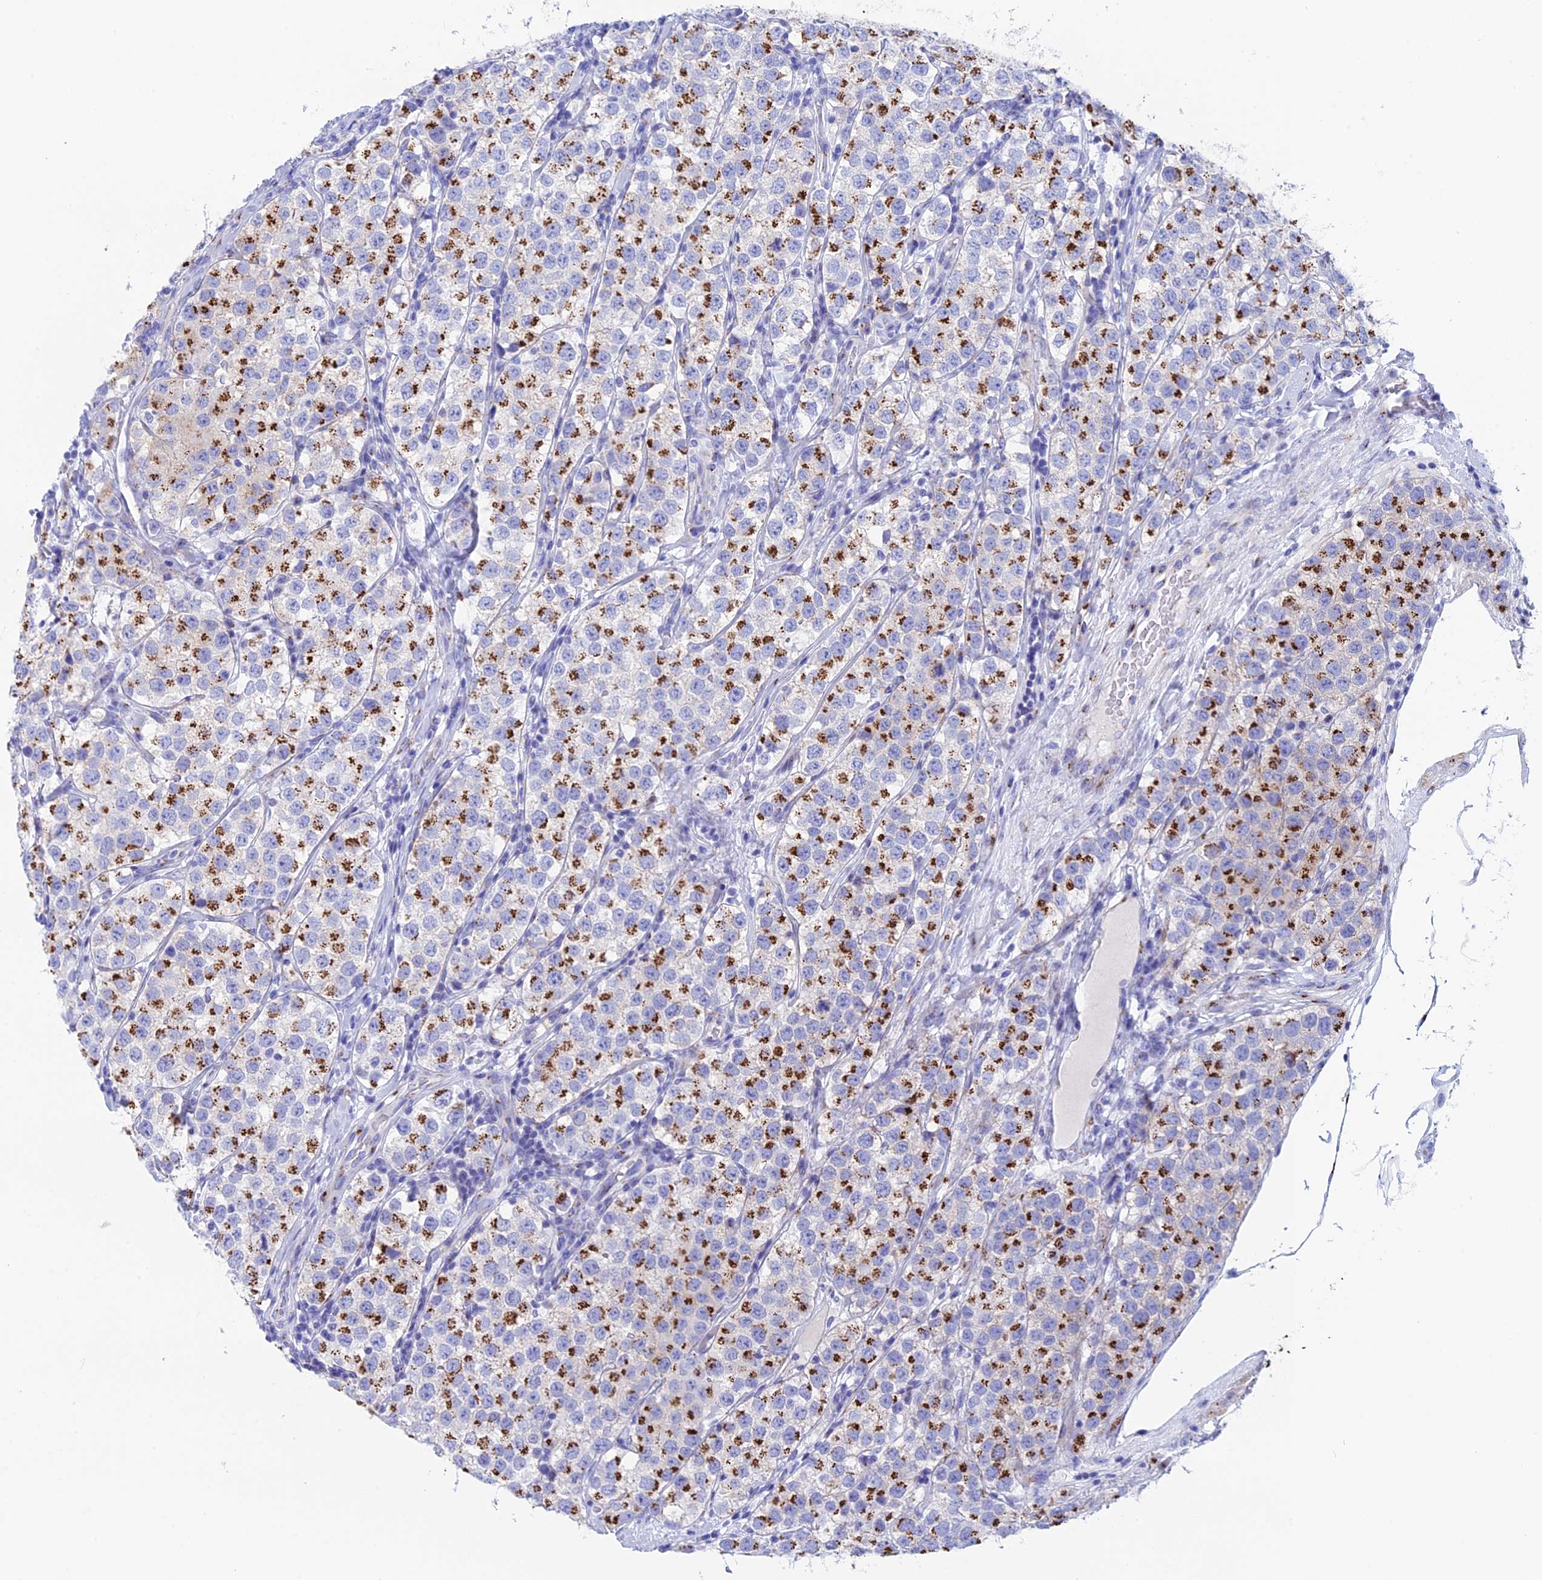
{"staining": {"intensity": "strong", "quantity": "25%-75%", "location": "cytoplasmic/membranous"}, "tissue": "testis cancer", "cell_type": "Tumor cells", "image_type": "cancer", "snomed": [{"axis": "morphology", "description": "Seminoma, NOS"}, {"axis": "topography", "description": "Testis"}], "caption": "Immunohistochemical staining of testis cancer (seminoma) displays strong cytoplasmic/membranous protein expression in about 25%-75% of tumor cells. The protein of interest is shown in brown color, while the nuclei are stained blue.", "gene": "ERICH4", "patient": {"sex": "male", "age": 34}}